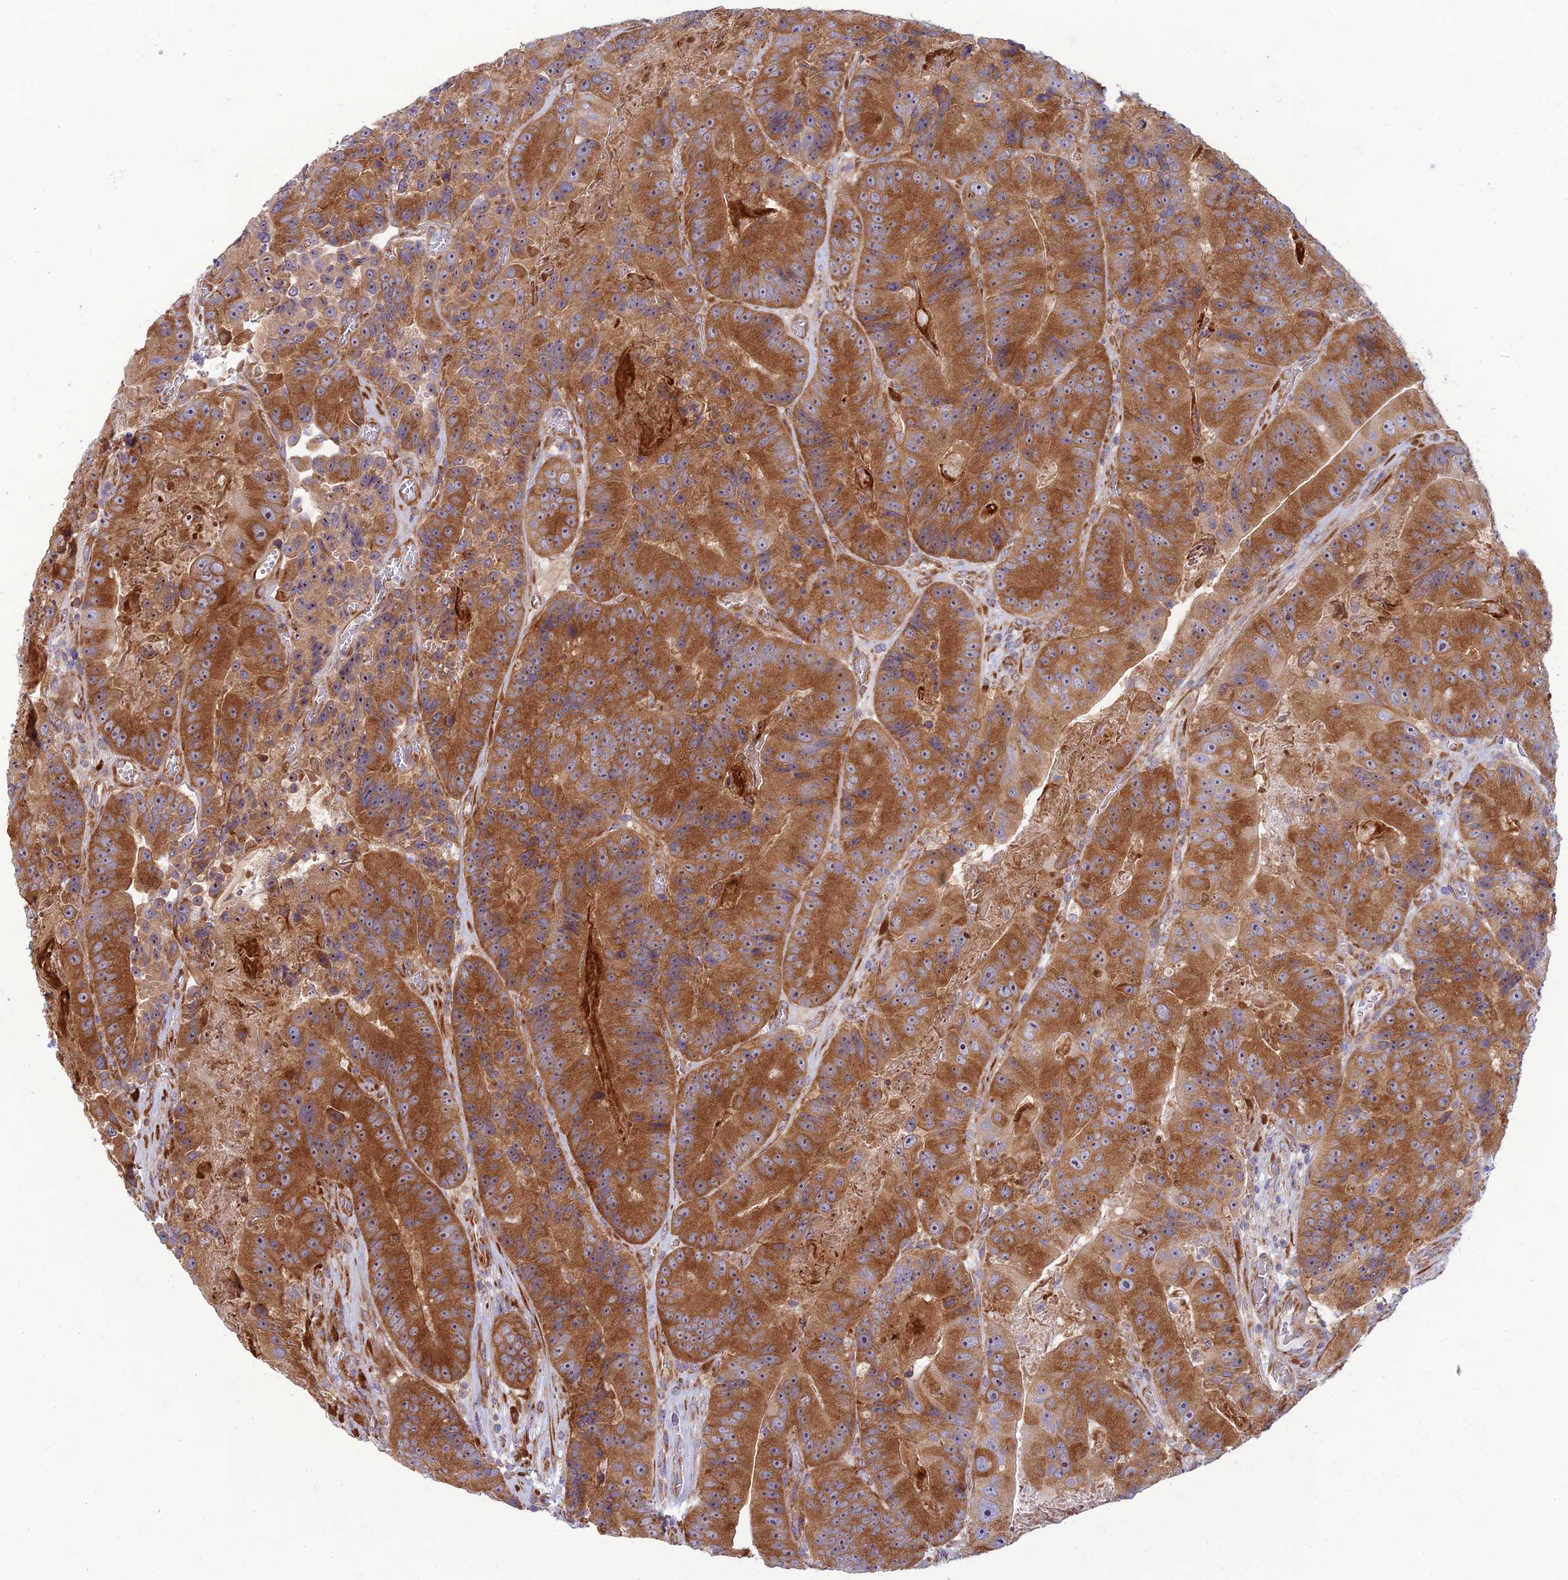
{"staining": {"intensity": "moderate", "quantity": ">75%", "location": "cytoplasmic/membranous"}, "tissue": "colorectal cancer", "cell_type": "Tumor cells", "image_type": "cancer", "snomed": [{"axis": "morphology", "description": "Adenocarcinoma, NOS"}, {"axis": "topography", "description": "Colon"}], "caption": "The micrograph displays a brown stain indicating the presence of a protein in the cytoplasmic/membranous of tumor cells in colorectal cancer (adenocarcinoma). The staining was performed using DAB, with brown indicating positive protein expression. Nuclei are stained blue with hematoxylin.", "gene": "RPL17-C18orf32", "patient": {"sex": "female", "age": 86}}